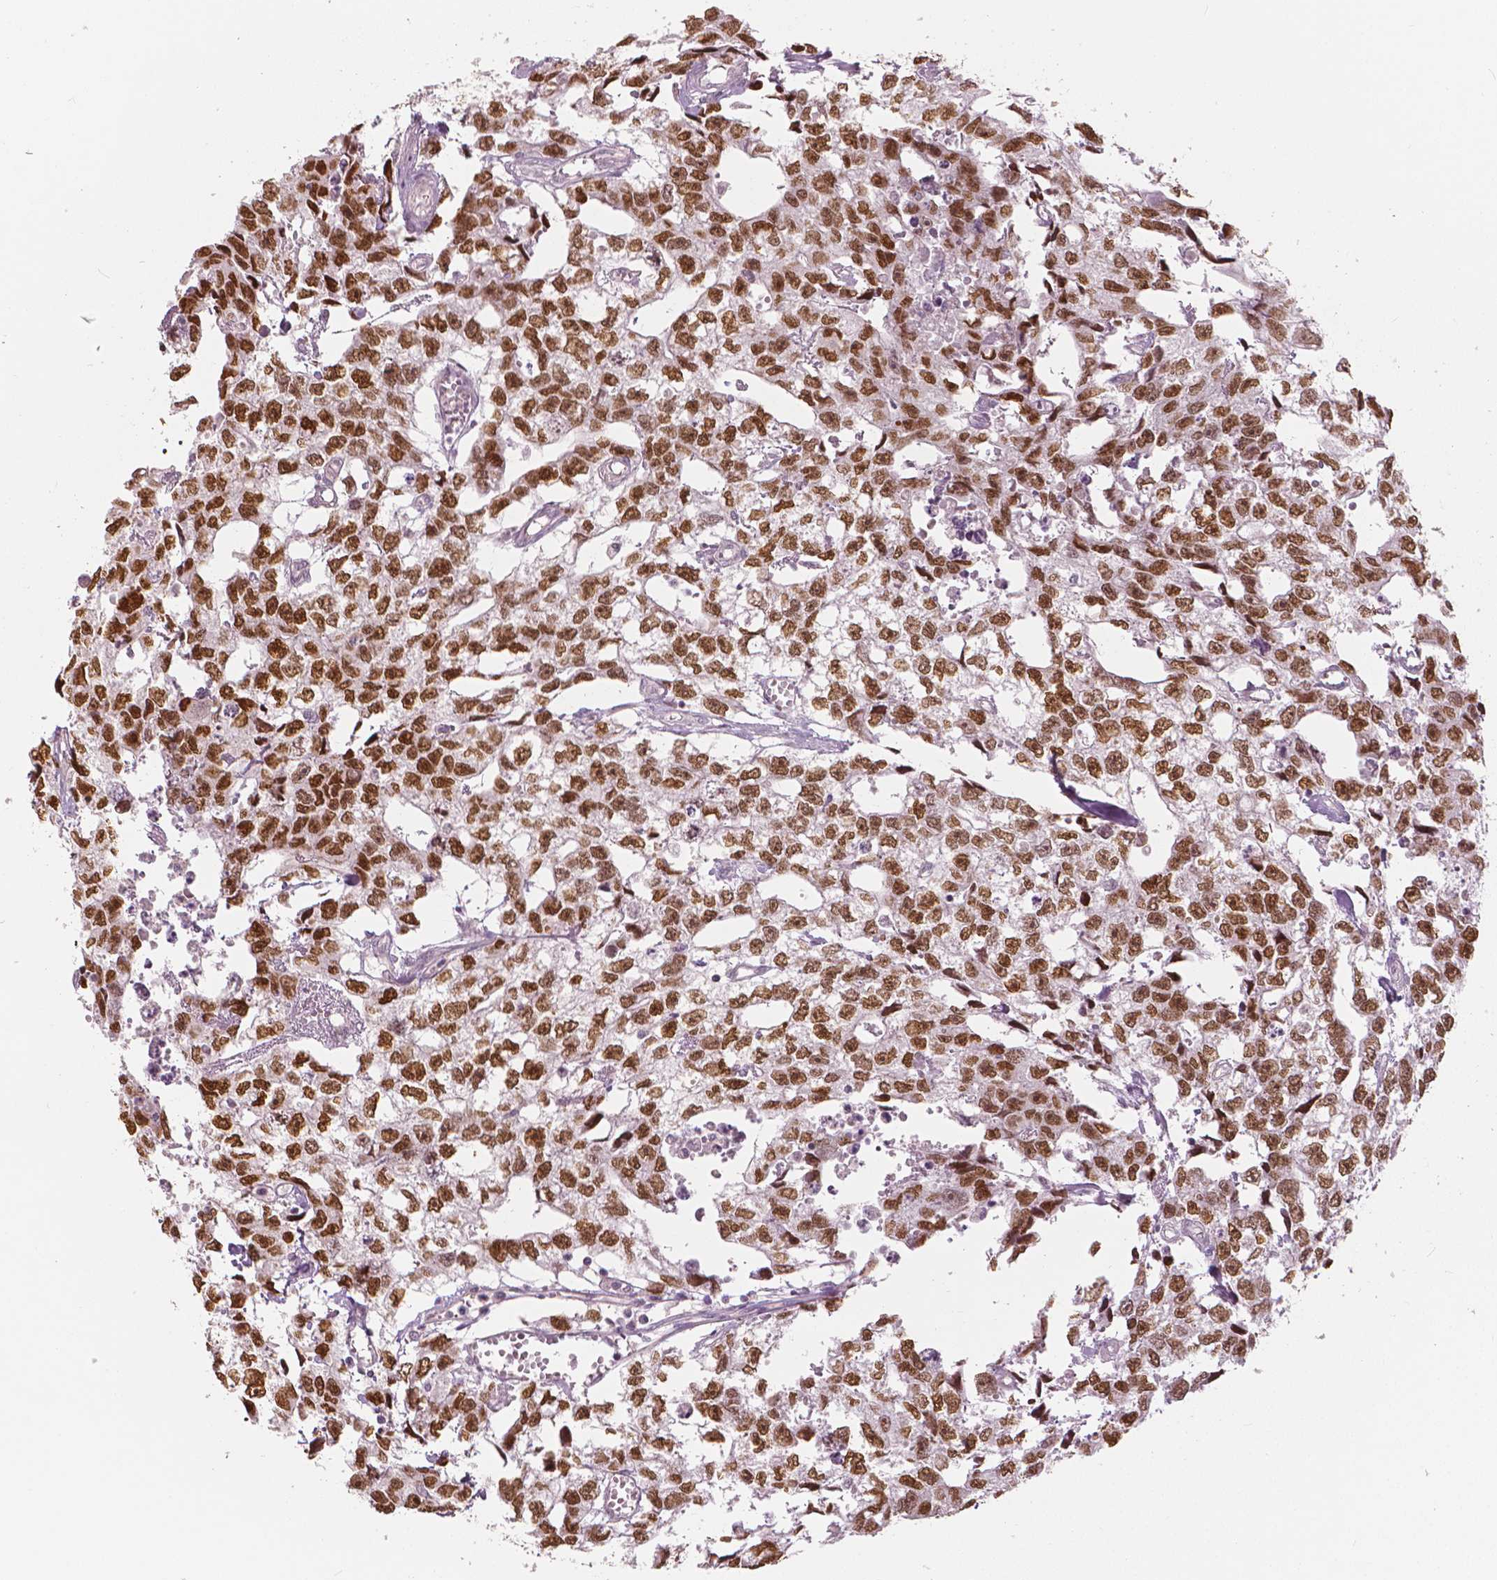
{"staining": {"intensity": "strong", "quantity": ">75%", "location": "nuclear"}, "tissue": "testis cancer", "cell_type": "Tumor cells", "image_type": "cancer", "snomed": [{"axis": "morphology", "description": "Carcinoma, Embryonal, NOS"}, {"axis": "morphology", "description": "Teratoma, malignant, NOS"}, {"axis": "topography", "description": "Testis"}], "caption": "Immunohistochemistry (IHC) micrograph of neoplastic tissue: human testis malignant teratoma stained using immunohistochemistry (IHC) displays high levels of strong protein expression localized specifically in the nuclear of tumor cells, appearing as a nuclear brown color.", "gene": "NANOG", "patient": {"sex": "male", "age": 44}}